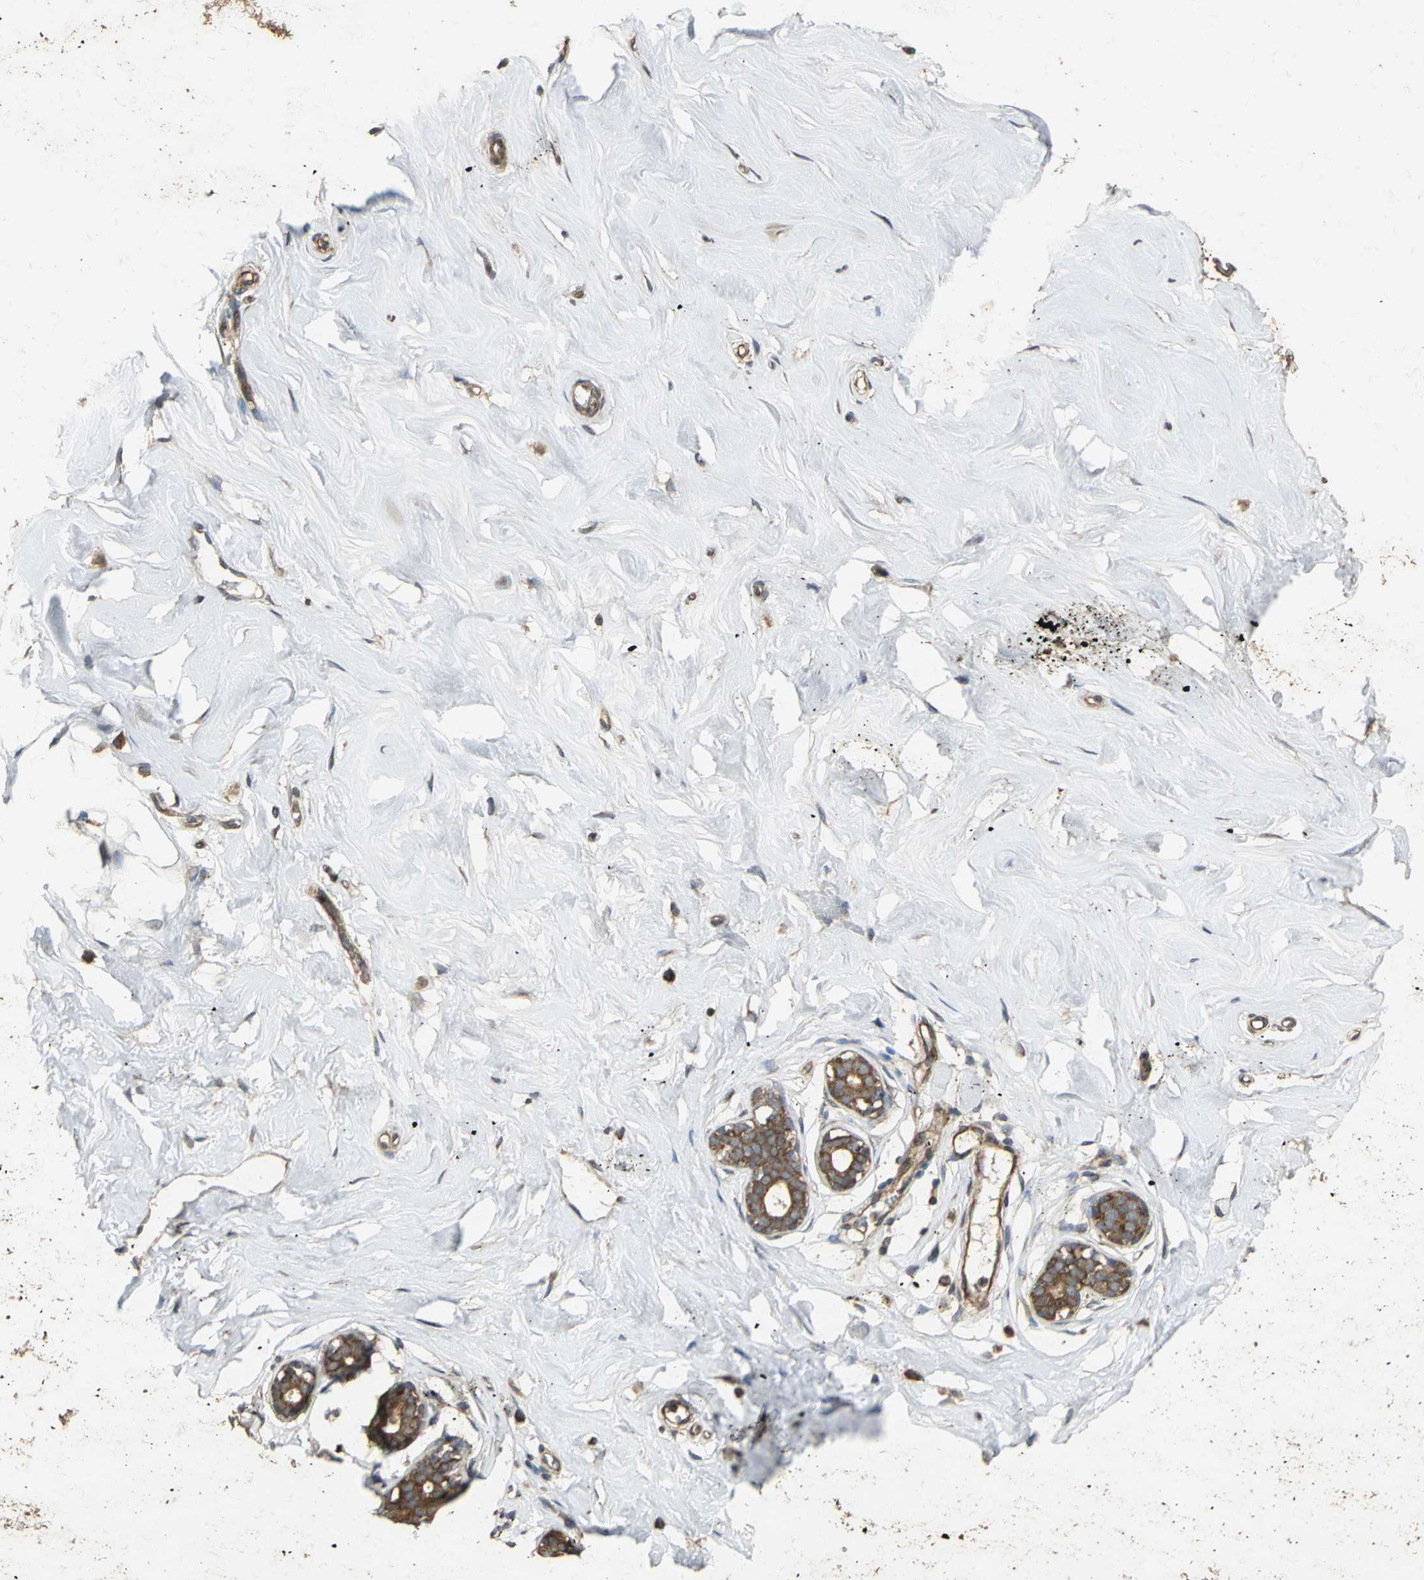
{"staining": {"intensity": "moderate", "quantity": ">75%", "location": "cytoplasmic/membranous"}, "tissue": "breast", "cell_type": "Adipocytes", "image_type": "normal", "snomed": [{"axis": "morphology", "description": "Normal tissue, NOS"}, {"axis": "topography", "description": "Breast"}], "caption": "Breast stained with immunohistochemistry (IHC) shows moderate cytoplasmic/membranous expression in about >75% of adipocytes. (DAB IHC with brightfield microscopy, high magnification).", "gene": "KANK1", "patient": {"sex": "female", "age": 23}}